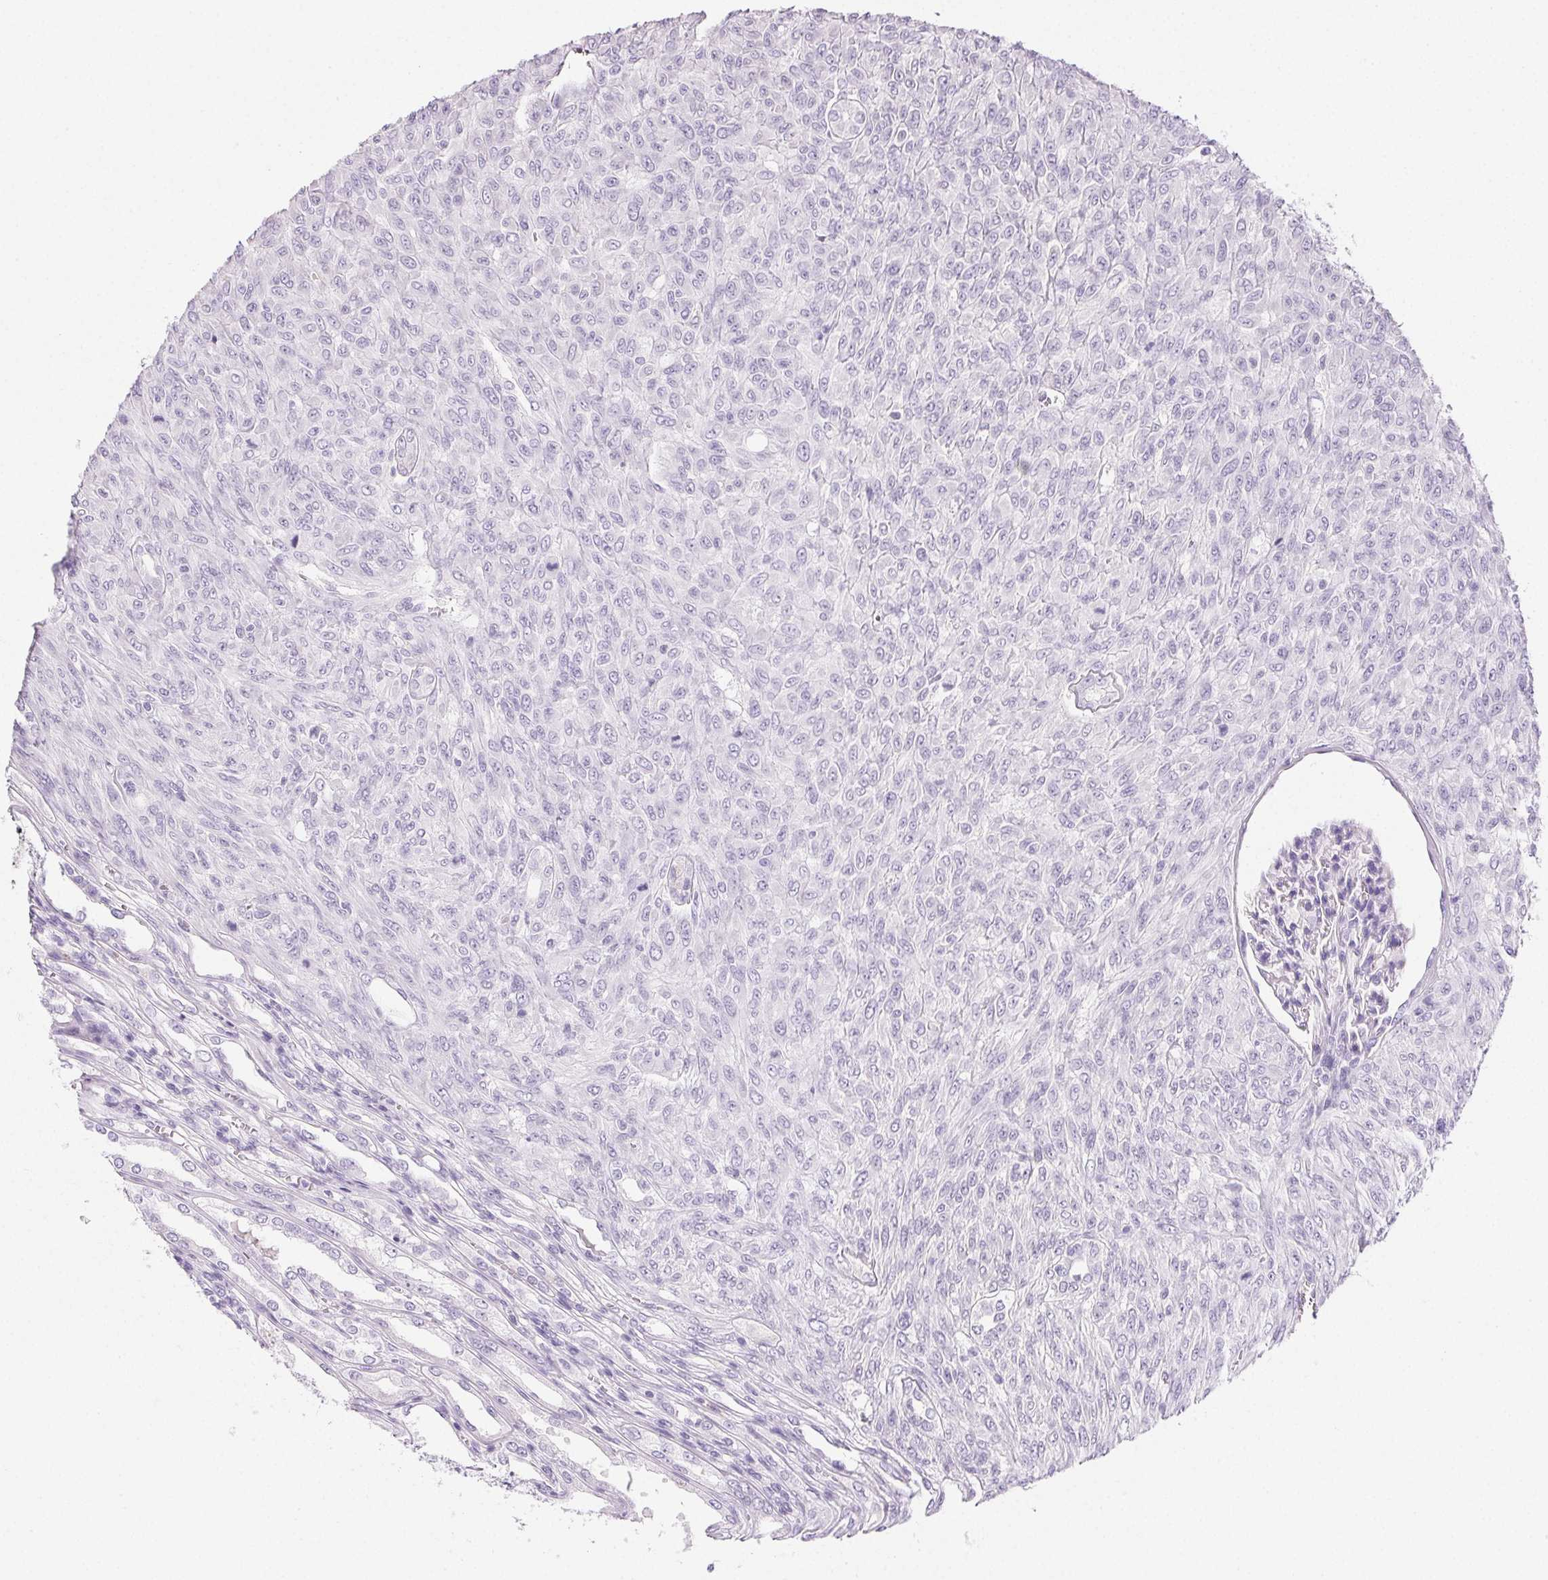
{"staining": {"intensity": "negative", "quantity": "none", "location": "none"}, "tissue": "renal cancer", "cell_type": "Tumor cells", "image_type": "cancer", "snomed": [{"axis": "morphology", "description": "Adenocarcinoma, NOS"}, {"axis": "topography", "description": "Kidney"}], "caption": "Tumor cells show no significant protein expression in renal adenocarcinoma.", "gene": "PRSS3", "patient": {"sex": "male", "age": 58}}